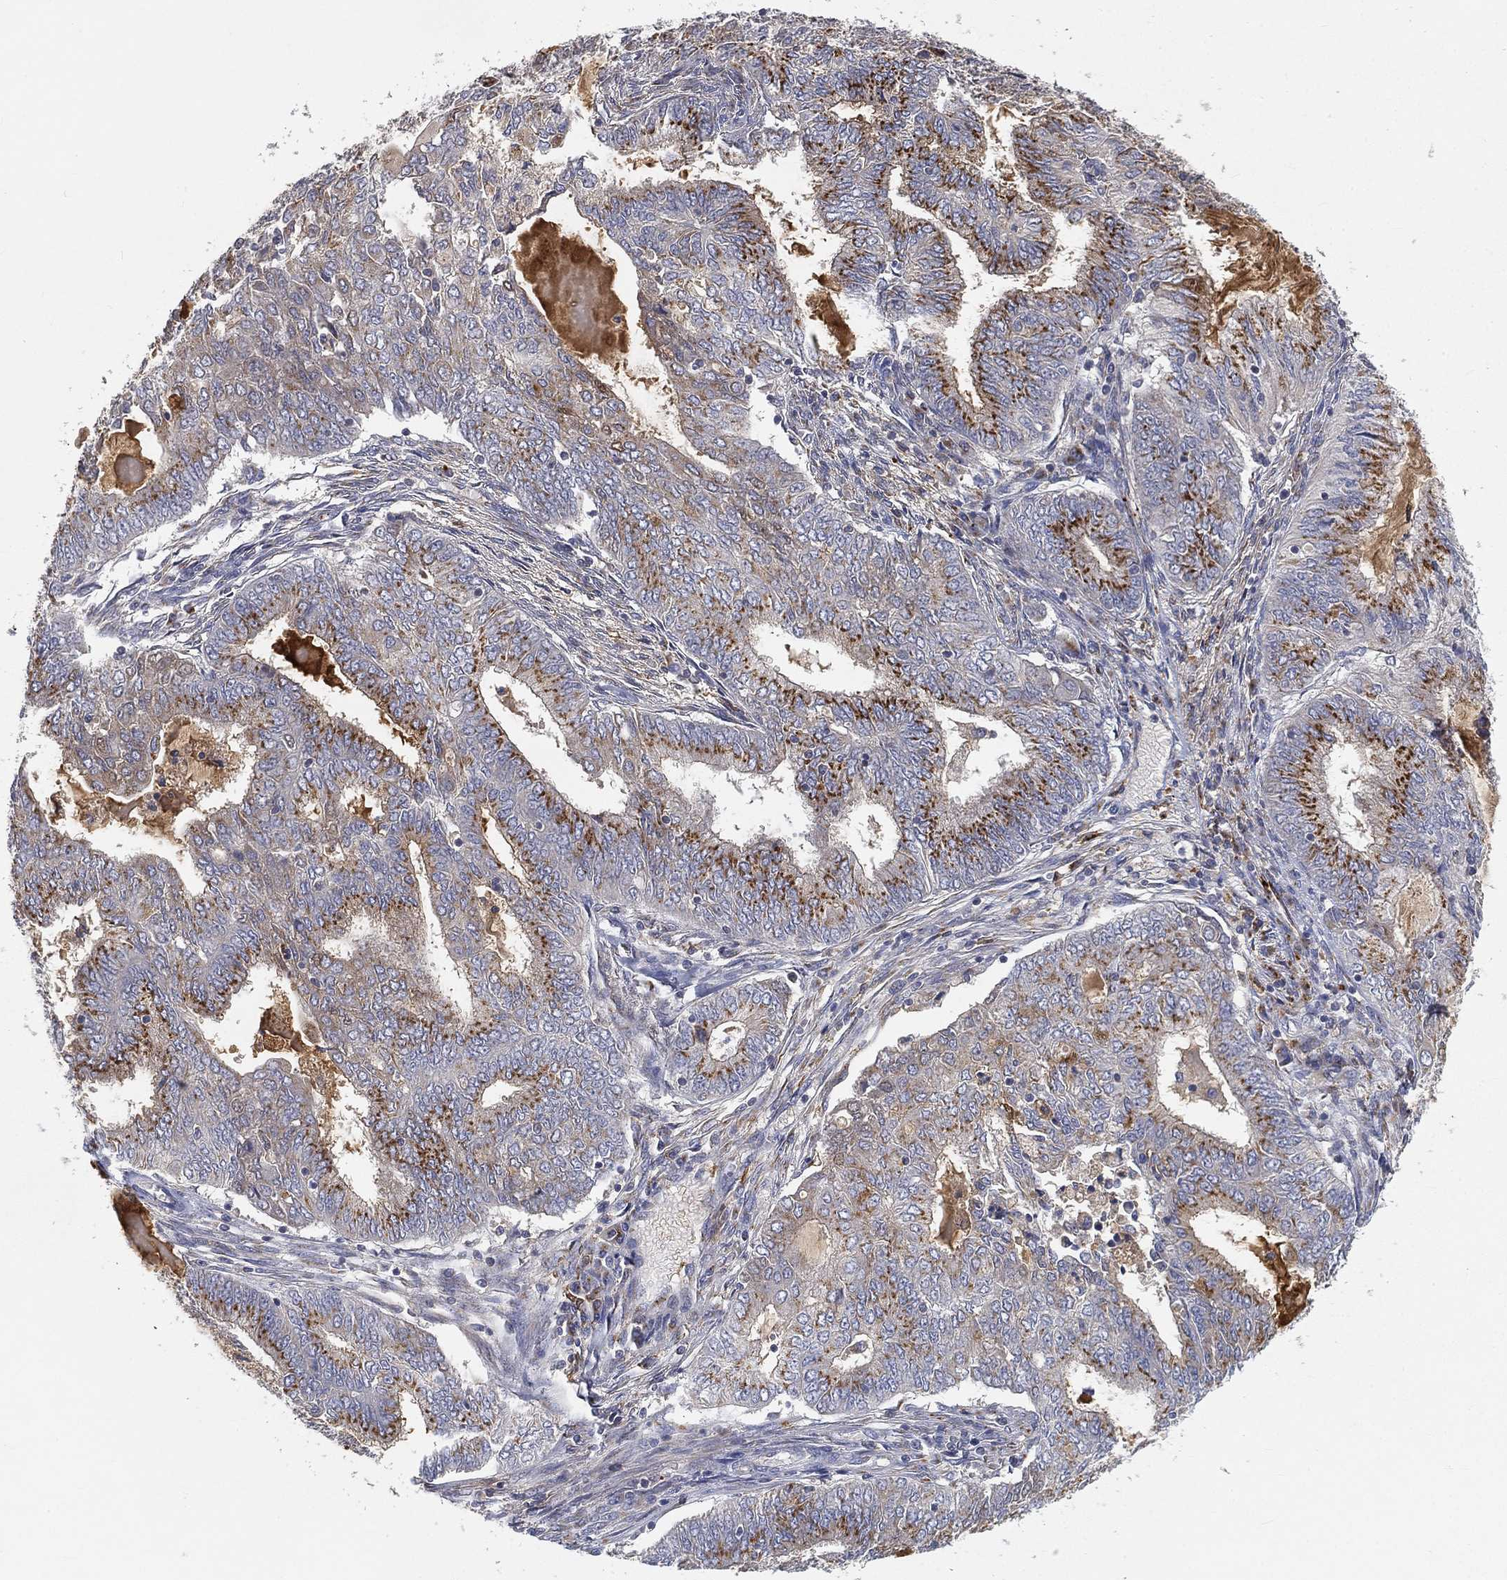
{"staining": {"intensity": "strong", "quantity": ">75%", "location": "cytoplasmic/membranous"}, "tissue": "endometrial cancer", "cell_type": "Tumor cells", "image_type": "cancer", "snomed": [{"axis": "morphology", "description": "Adenocarcinoma, NOS"}, {"axis": "topography", "description": "Endometrium"}], "caption": "About >75% of tumor cells in endometrial cancer demonstrate strong cytoplasmic/membranous protein positivity as visualized by brown immunohistochemical staining.", "gene": "CTSL", "patient": {"sex": "female", "age": 62}}